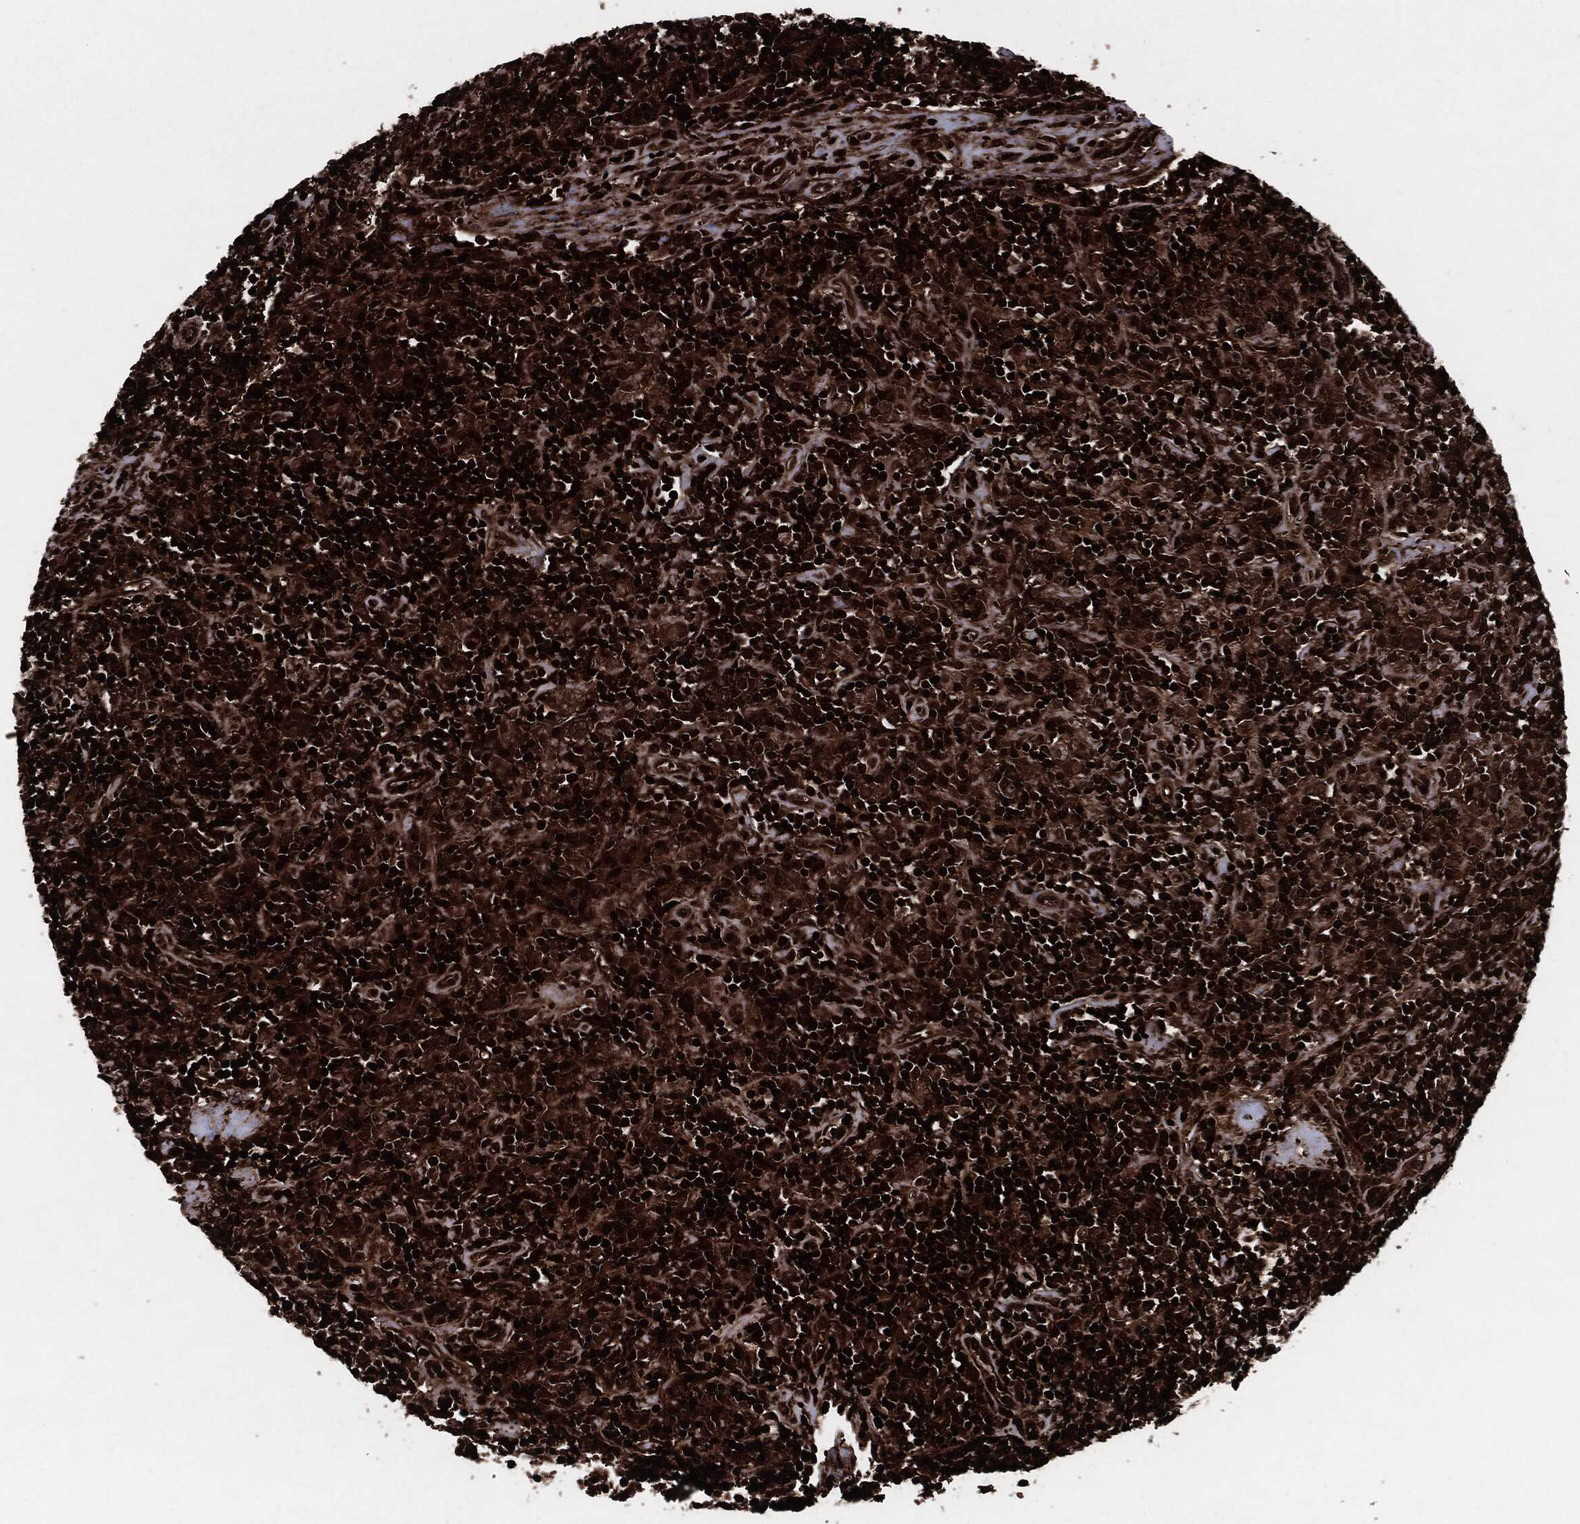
{"staining": {"intensity": "strong", "quantity": ">75%", "location": "cytoplasmic/membranous"}, "tissue": "lymphoma", "cell_type": "Tumor cells", "image_type": "cancer", "snomed": [{"axis": "morphology", "description": "Hodgkin's disease, NOS"}, {"axis": "topography", "description": "Lymph node"}], "caption": "Lymphoma stained for a protein (brown) exhibits strong cytoplasmic/membranous positive expression in approximately >75% of tumor cells.", "gene": "YWHAB", "patient": {"sex": "male", "age": 70}}